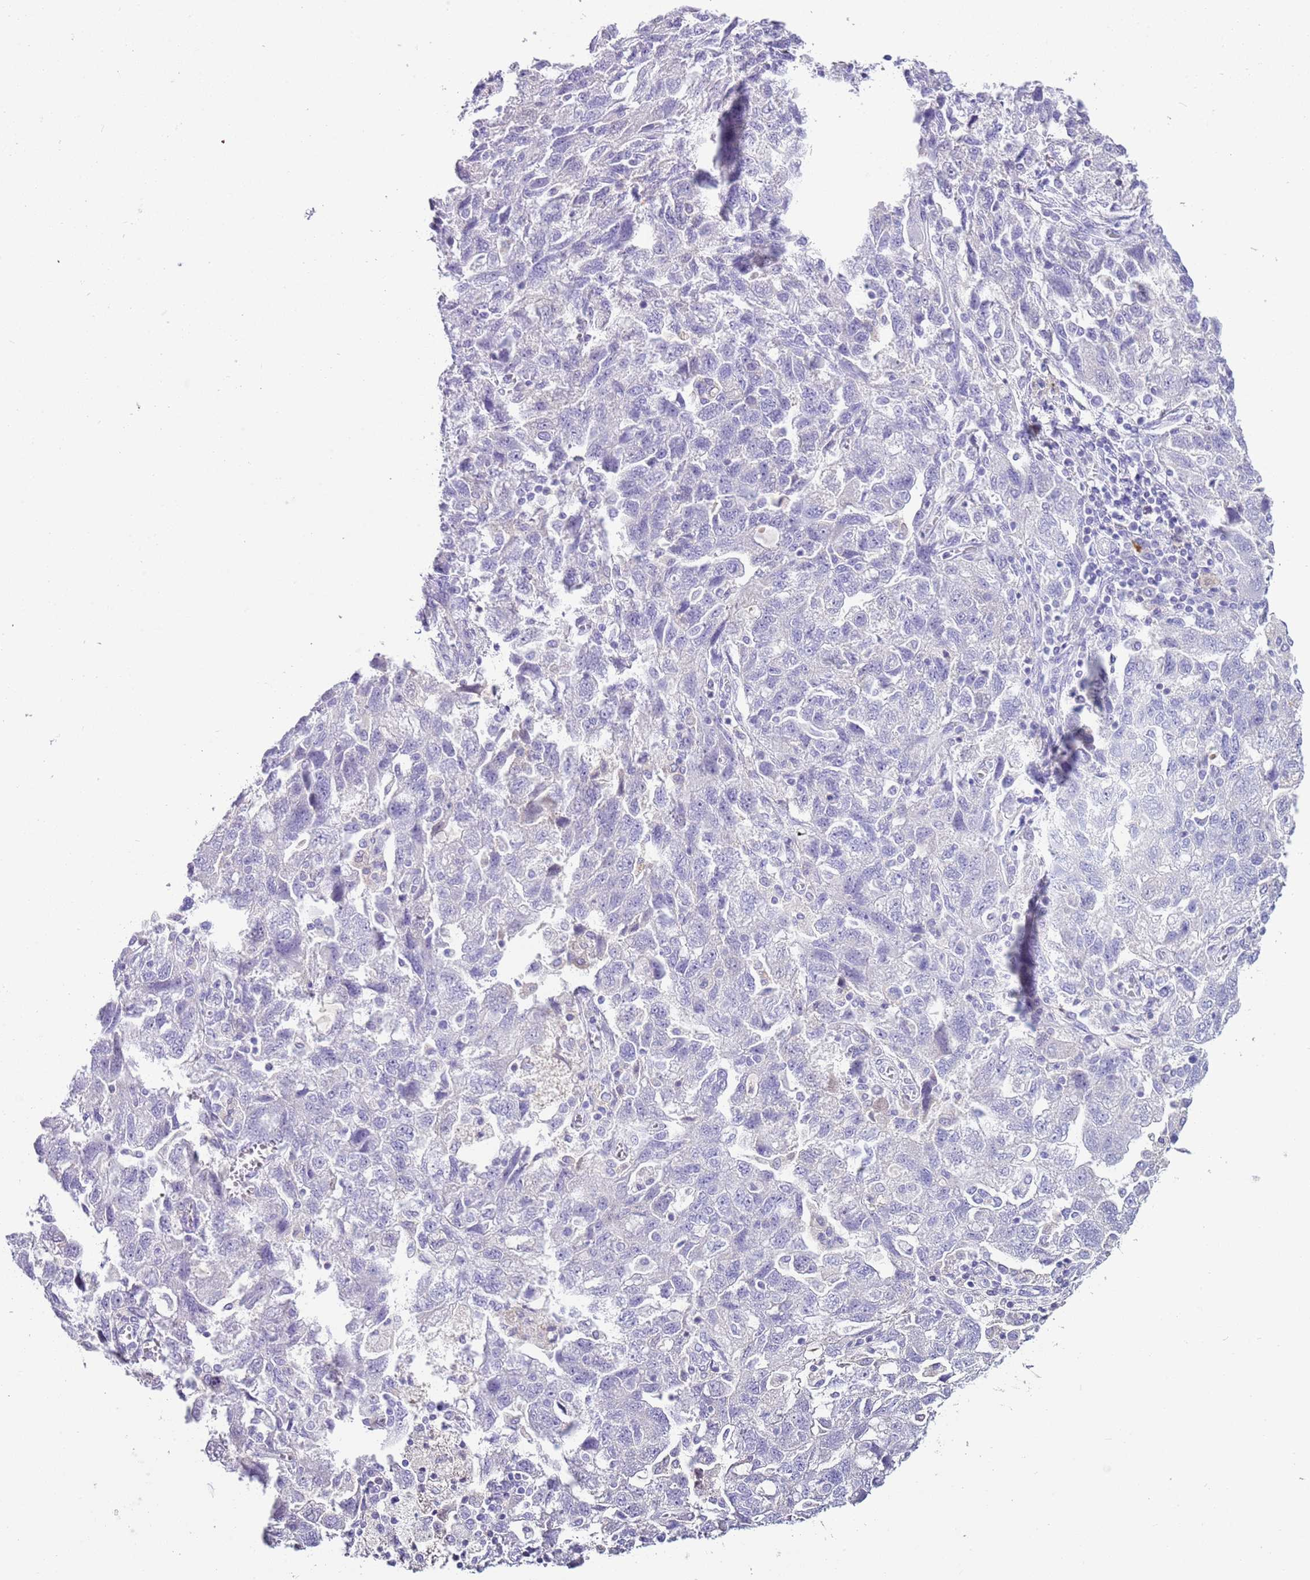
{"staining": {"intensity": "negative", "quantity": "none", "location": "none"}, "tissue": "ovarian cancer", "cell_type": "Tumor cells", "image_type": "cancer", "snomed": [{"axis": "morphology", "description": "Carcinoma, NOS"}, {"axis": "morphology", "description": "Cystadenocarcinoma, serous, NOS"}, {"axis": "topography", "description": "Ovary"}], "caption": "IHC of human ovarian cancer (carcinoma) exhibits no positivity in tumor cells.", "gene": "IGKV3D-11", "patient": {"sex": "female", "age": 69}}